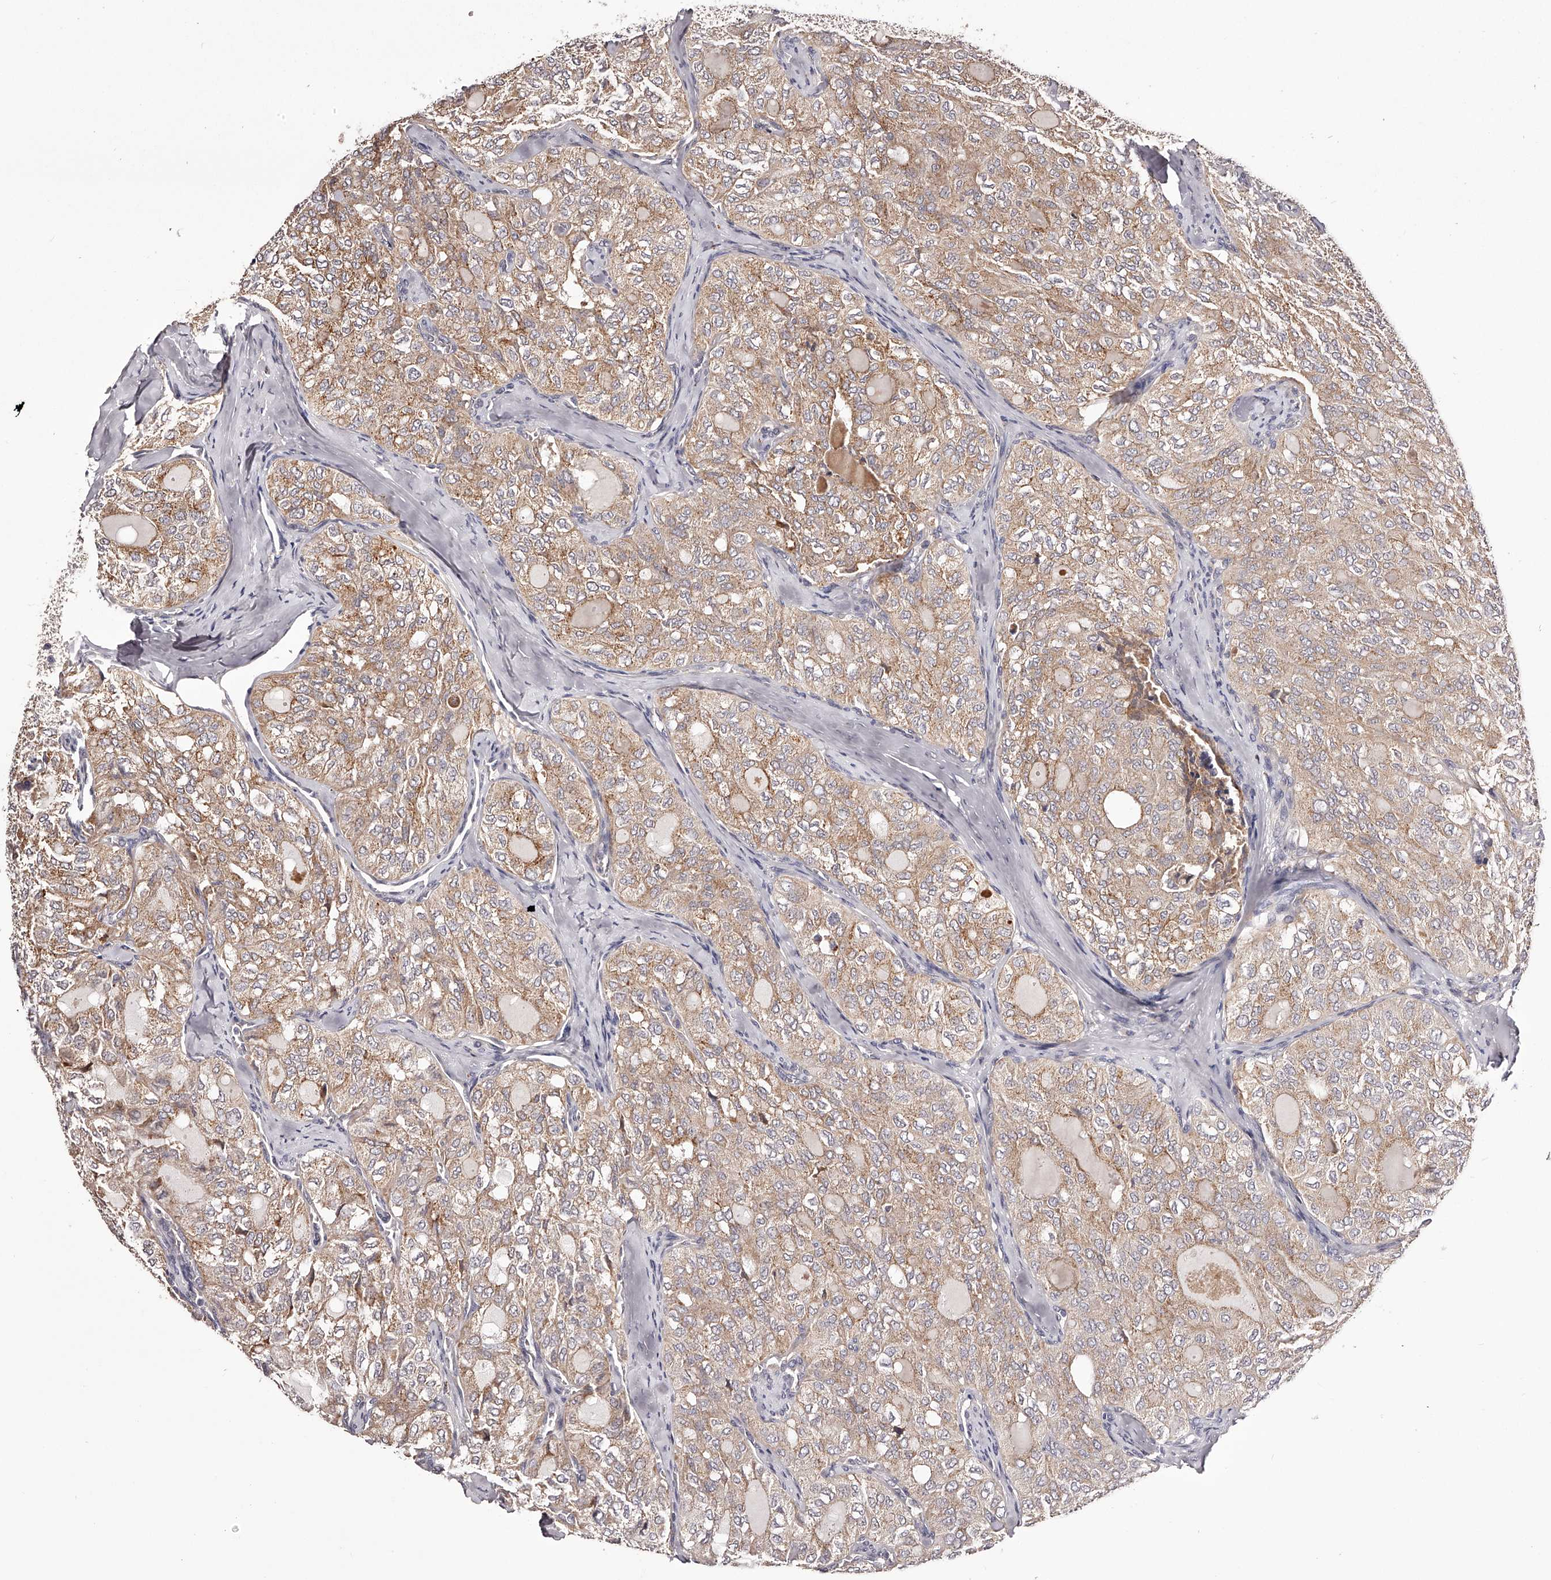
{"staining": {"intensity": "moderate", "quantity": ">75%", "location": "cytoplasmic/membranous"}, "tissue": "thyroid cancer", "cell_type": "Tumor cells", "image_type": "cancer", "snomed": [{"axis": "morphology", "description": "Follicular adenoma carcinoma, NOS"}, {"axis": "topography", "description": "Thyroid gland"}], "caption": "A photomicrograph of thyroid cancer (follicular adenoma carcinoma) stained for a protein displays moderate cytoplasmic/membranous brown staining in tumor cells.", "gene": "ODF2L", "patient": {"sex": "male", "age": 75}}